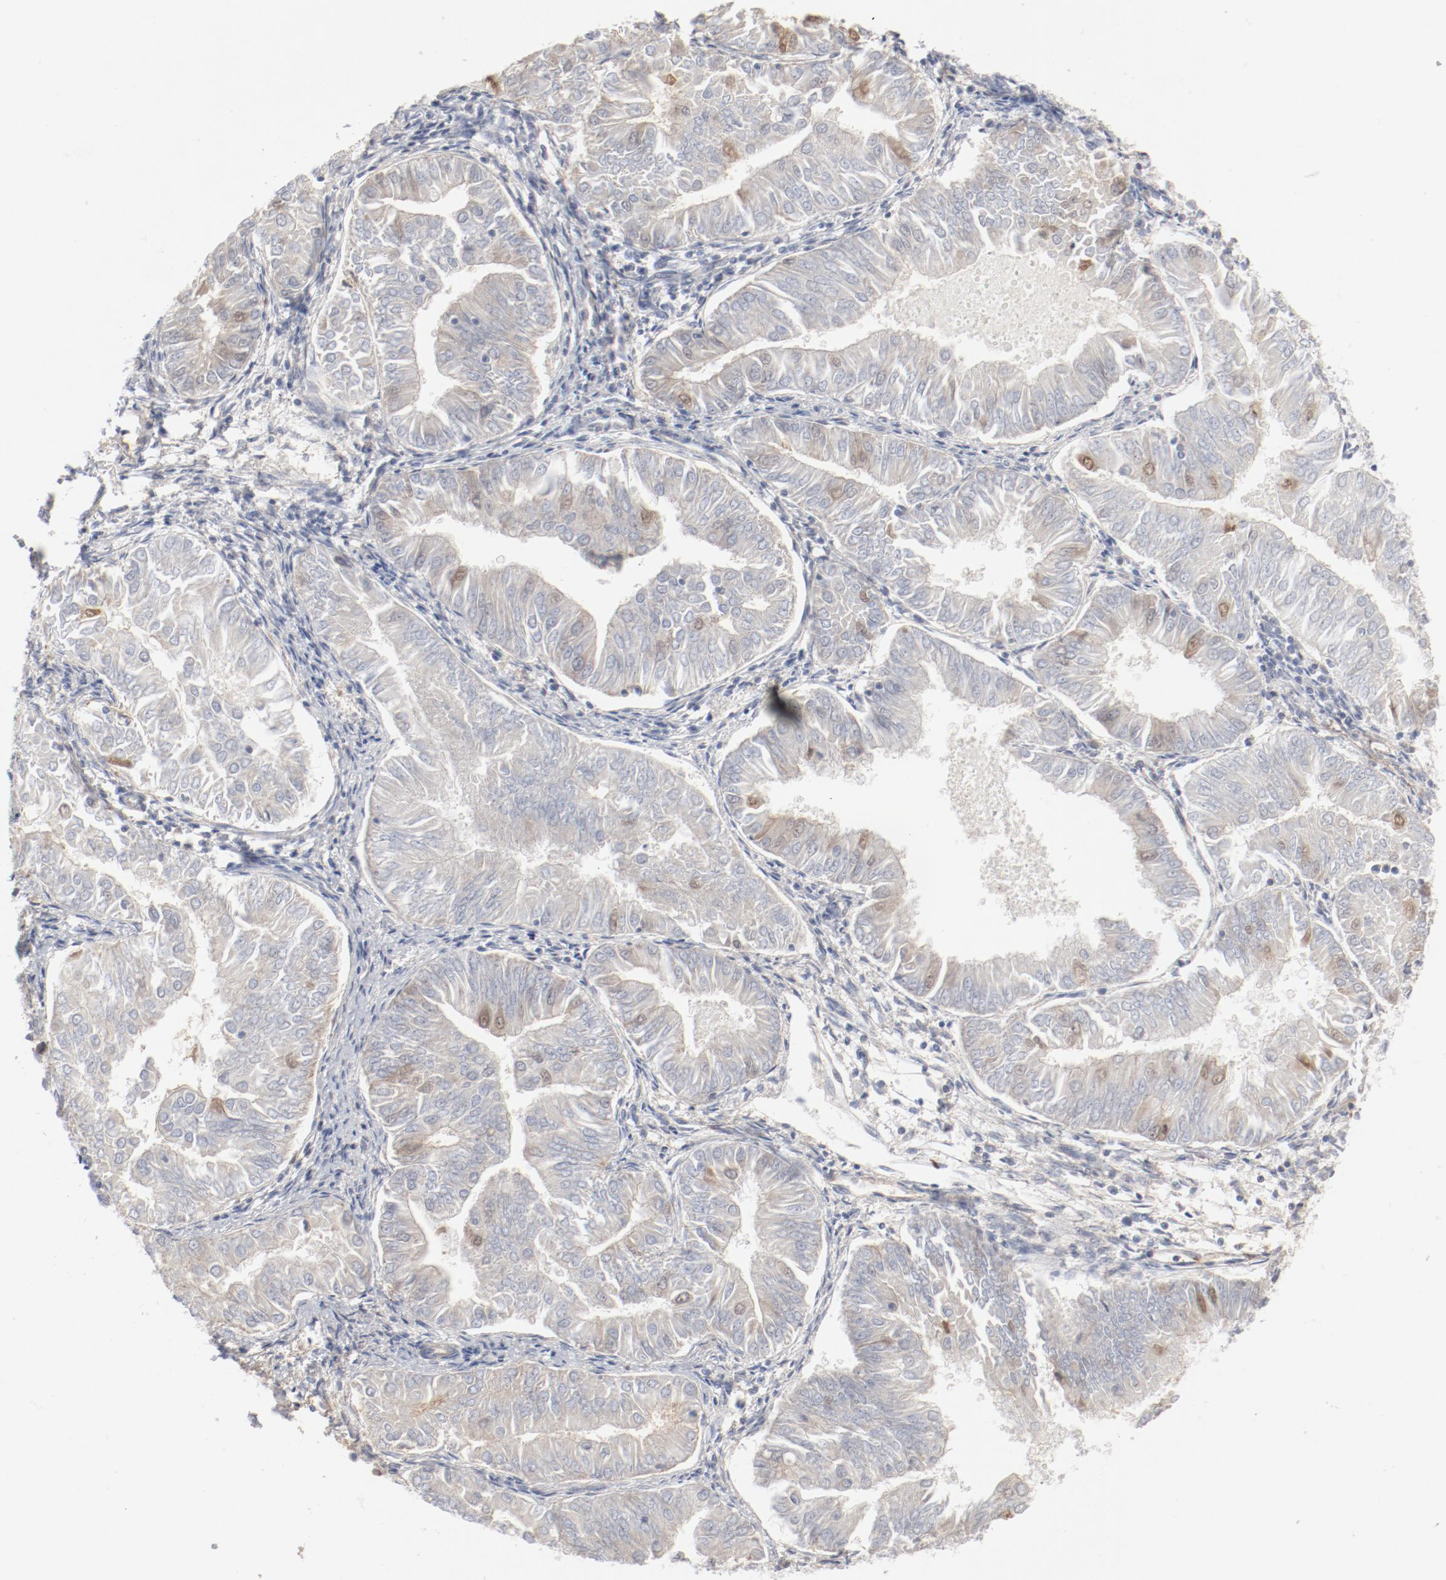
{"staining": {"intensity": "weak", "quantity": "25%-75%", "location": "nuclear"}, "tissue": "endometrial cancer", "cell_type": "Tumor cells", "image_type": "cancer", "snomed": [{"axis": "morphology", "description": "Adenocarcinoma, NOS"}, {"axis": "topography", "description": "Endometrium"}], "caption": "Protein analysis of endometrial cancer (adenocarcinoma) tissue displays weak nuclear positivity in about 25%-75% of tumor cells. The staining was performed using DAB, with brown indicating positive protein expression. Nuclei are stained blue with hematoxylin.", "gene": "CDK1", "patient": {"sex": "female", "age": 53}}